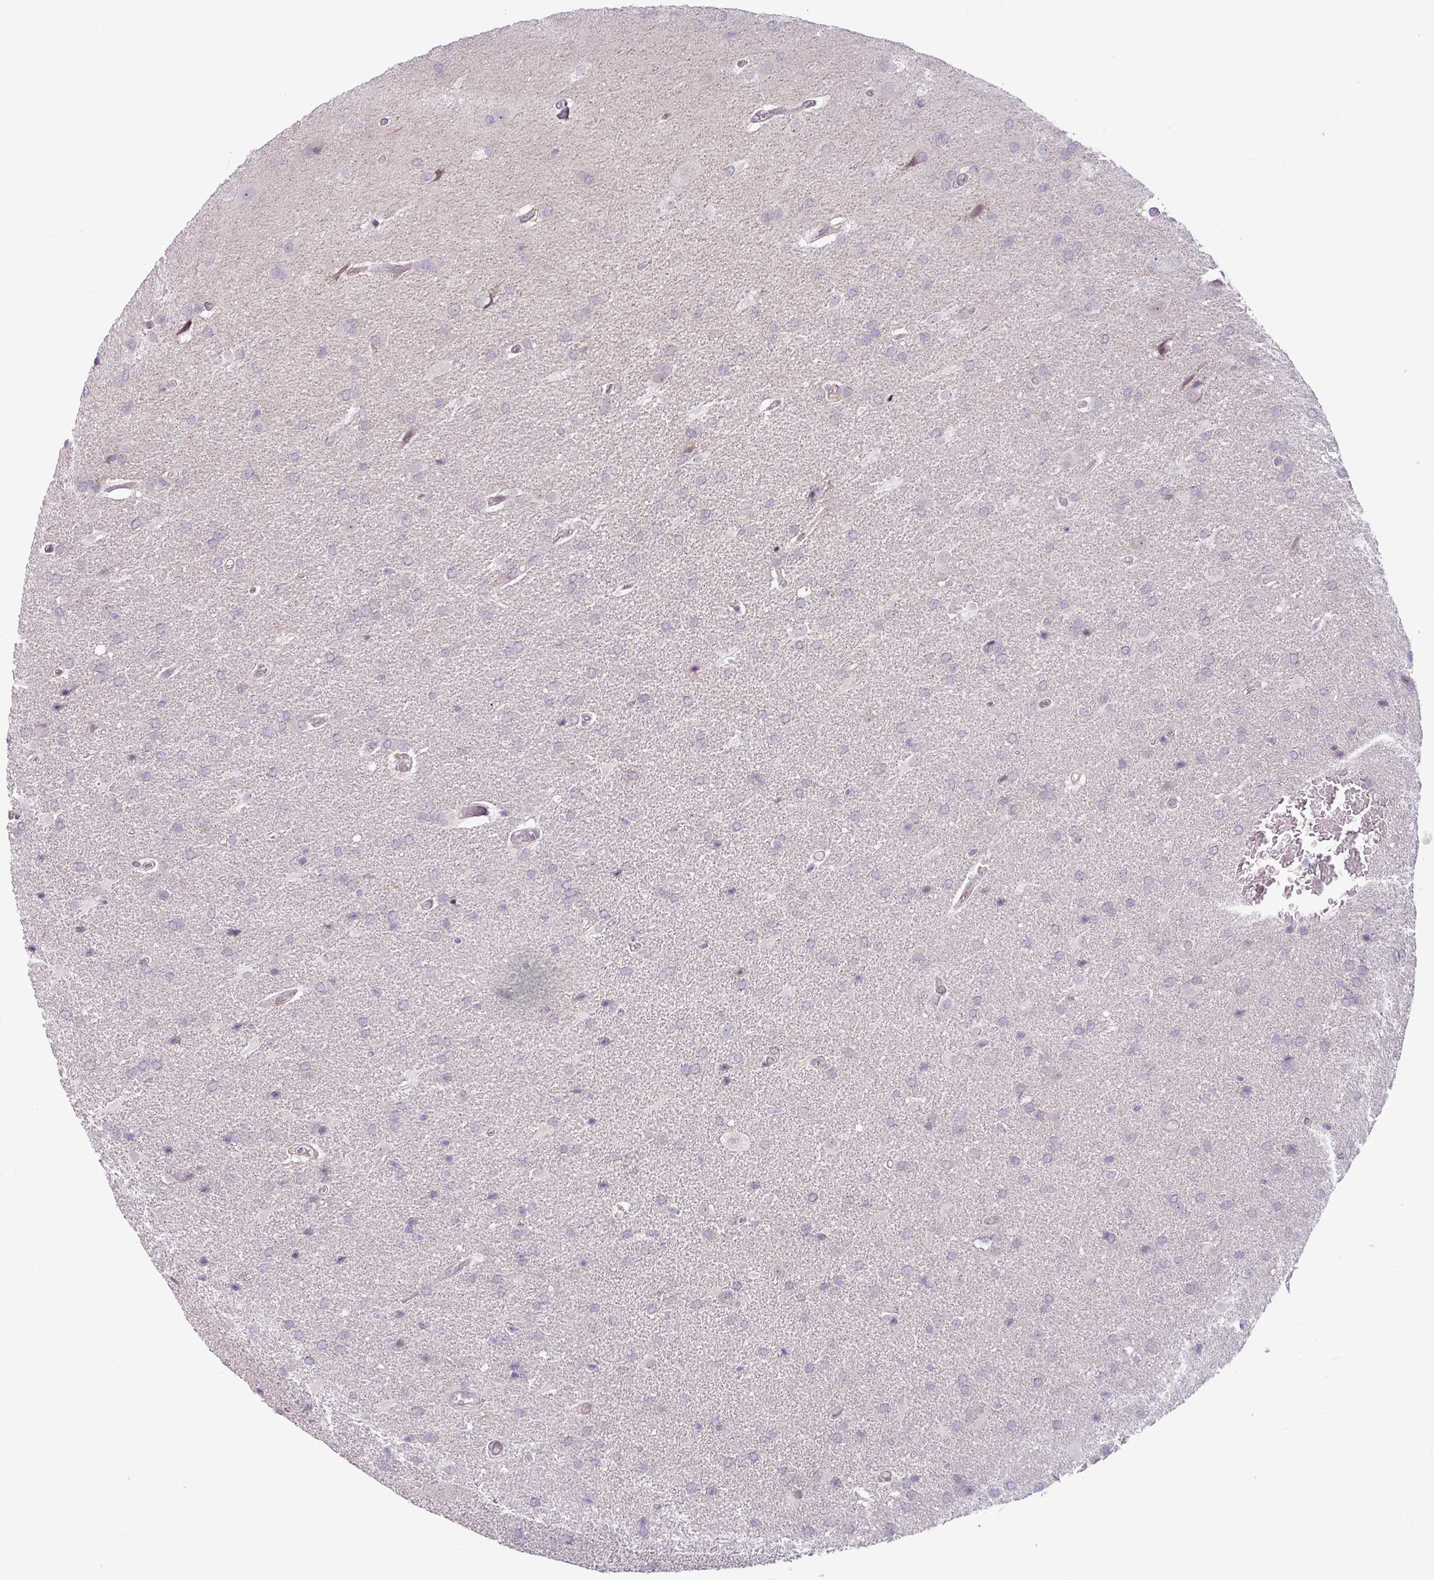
{"staining": {"intensity": "negative", "quantity": "none", "location": "none"}, "tissue": "glioma", "cell_type": "Tumor cells", "image_type": "cancer", "snomed": [{"axis": "morphology", "description": "Glioma, malignant, High grade"}, {"axis": "topography", "description": "Brain"}], "caption": "Malignant glioma (high-grade) stained for a protein using IHC exhibits no expression tumor cells.", "gene": "CCDC144A", "patient": {"sex": "male", "age": 56}}